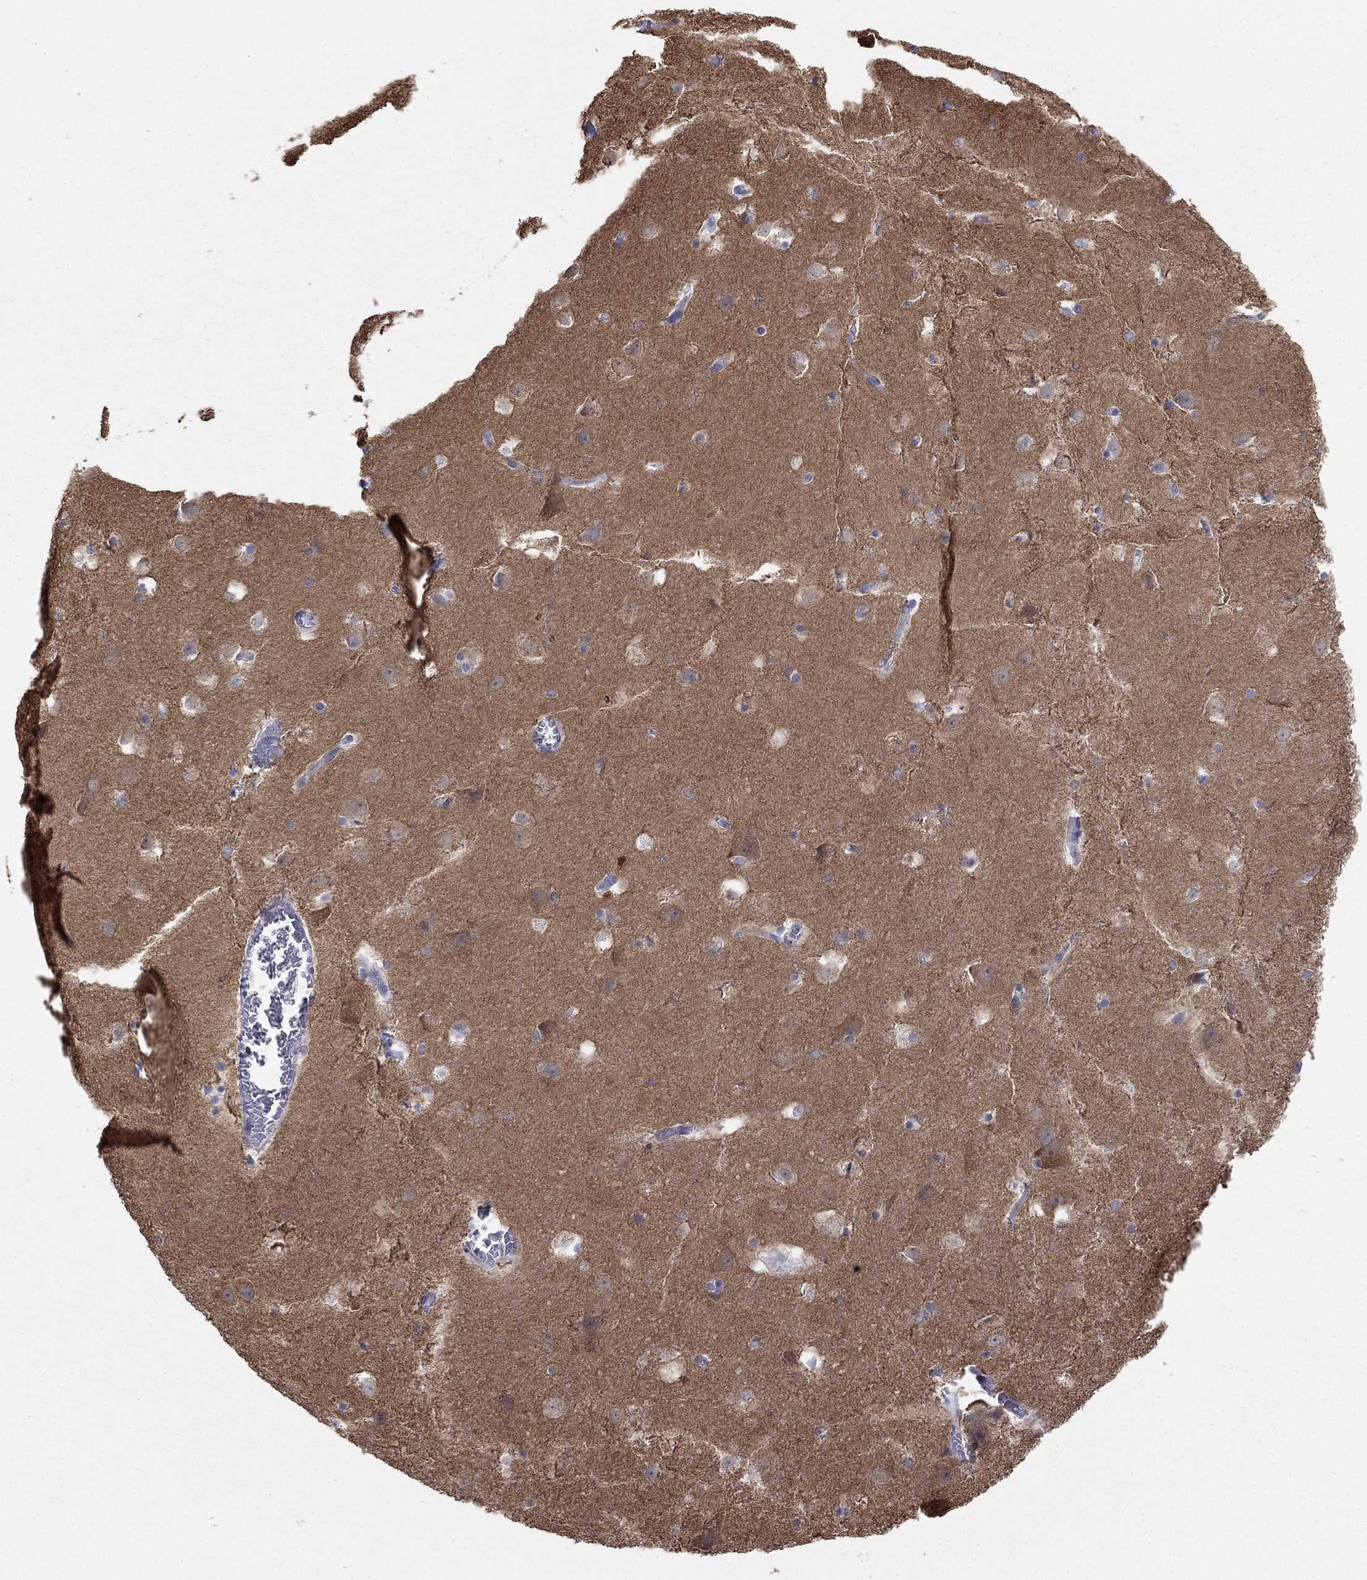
{"staining": {"intensity": "negative", "quantity": "none", "location": "none"}, "tissue": "hippocampus", "cell_type": "Glial cells", "image_type": "normal", "snomed": [{"axis": "morphology", "description": "Normal tissue, NOS"}, {"axis": "topography", "description": "Hippocampus"}], "caption": "A high-resolution image shows immunohistochemistry (IHC) staining of normal hippocampus, which demonstrates no significant staining in glial cells. (DAB (3,3'-diaminobenzidine) immunohistochemistry (IHC), high magnification).", "gene": "ATP6V1G2", "patient": {"sex": "male", "age": 45}}